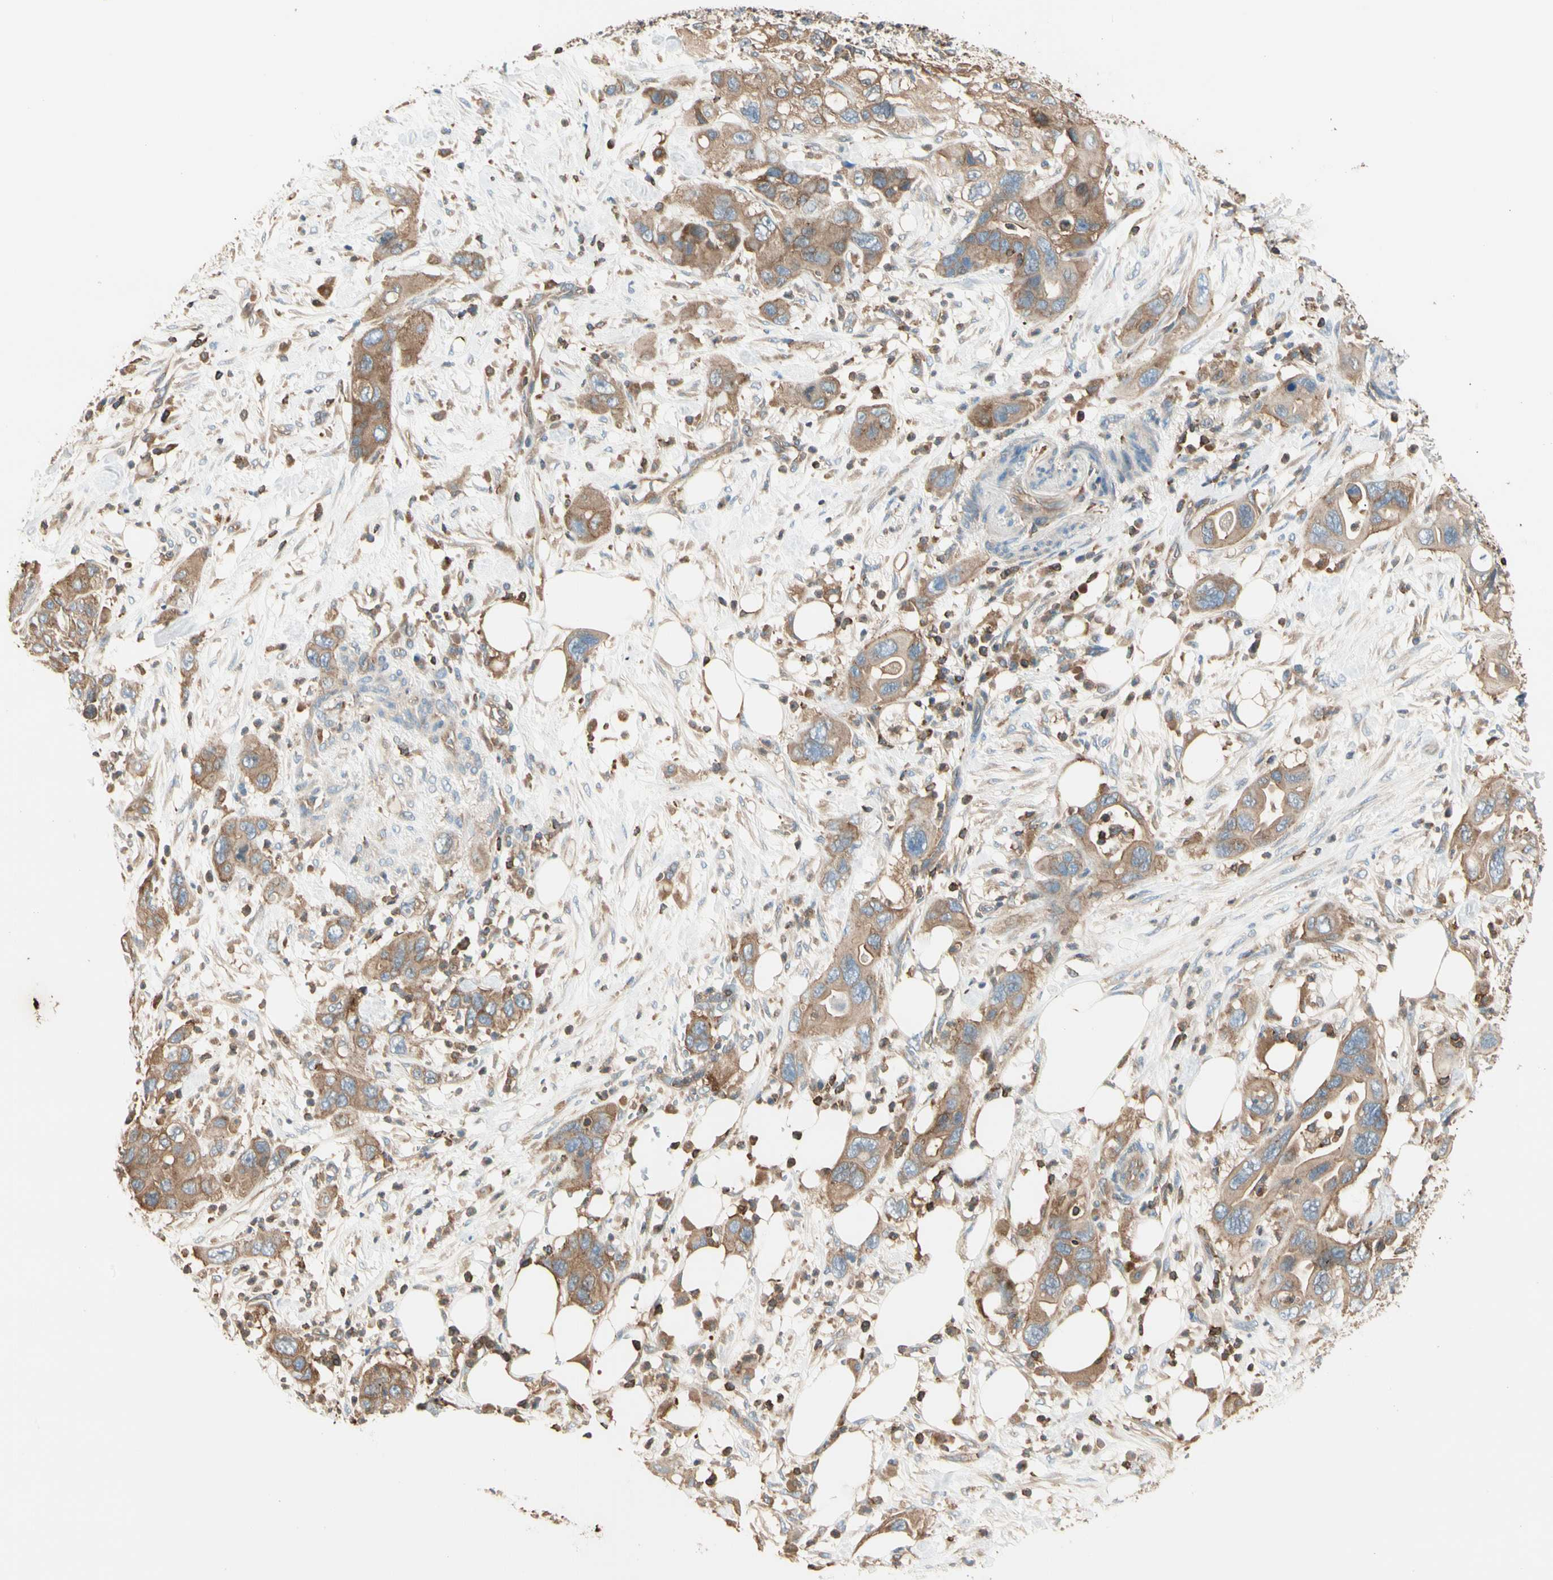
{"staining": {"intensity": "moderate", "quantity": ">75%", "location": "cytoplasmic/membranous"}, "tissue": "pancreatic cancer", "cell_type": "Tumor cells", "image_type": "cancer", "snomed": [{"axis": "morphology", "description": "Adenocarcinoma, NOS"}, {"axis": "topography", "description": "Pancreas"}], "caption": "Protein expression analysis of adenocarcinoma (pancreatic) exhibits moderate cytoplasmic/membranous staining in approximately >75% of tumor cells.", "gene": "CAPZA2", "patient": {"sex": "female", "age": 71}}